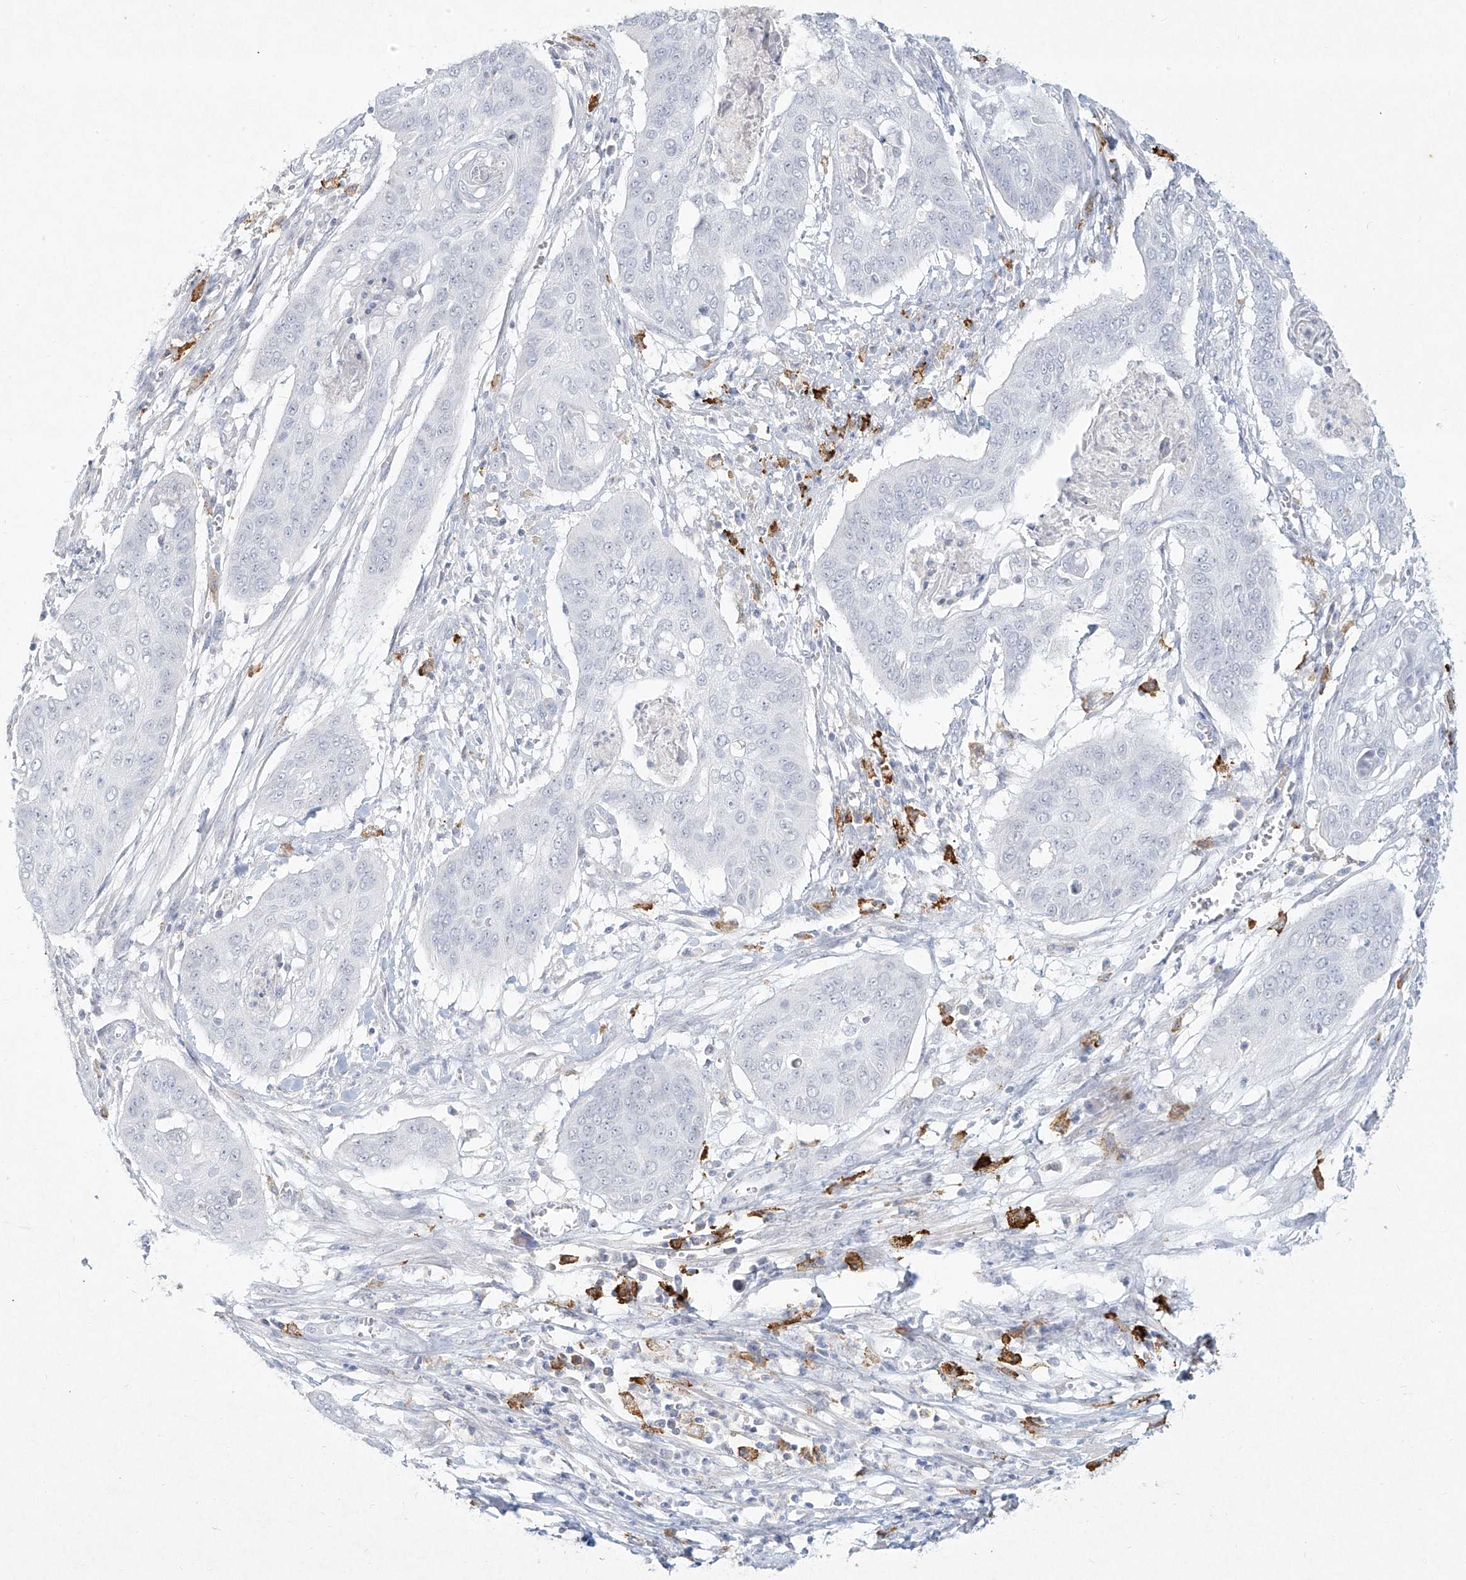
{"staining": {"intensity": "negative", "quantity": "none", "location": "none"}, "tissue": "cervical cancer", "cell_type": "Tumor cells", "image_type": "cancer", "snomed": [{"axis": "morphology", "description": "Squamous cell carcinoma, NOS"}, {"axis": "topography", "description": "Cervix"}], "caption": "High power microscopy image of an immunohistochemistry (IHC) micrograph of cervical cancer, revealing no significant positivity in tumor cells.", "gene": "CD209", "patient": {"sex": "female", "age": 39}}